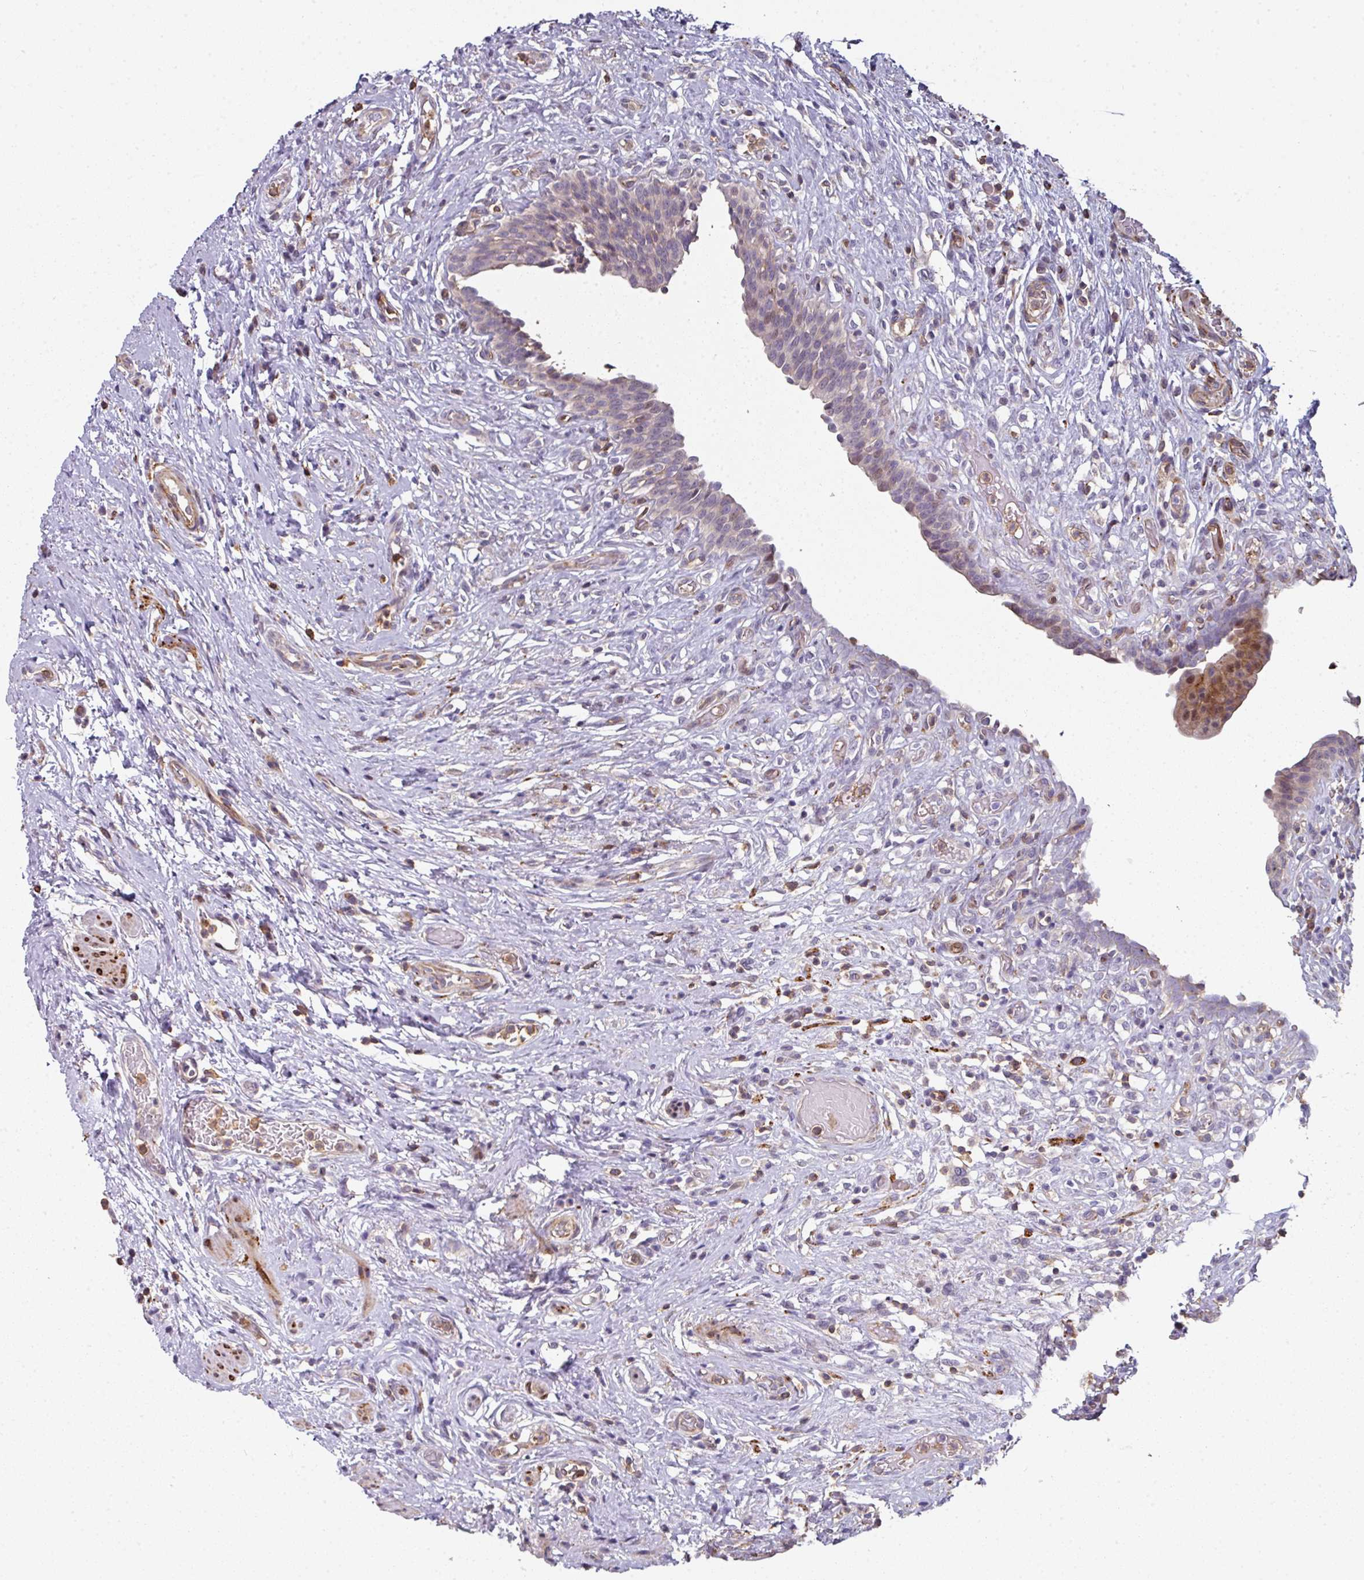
{"staining": {"intensity": "weak", "quantity": "<25%", "location": "nuclear"}, "tissue": "urinary bladder", "cell_type": "Urothelial cells", "image_type": "normal", "snomed": [{"axis": "morphology", "description": "Normal tissue, NOS"}, {"axis": "topography", "description": "Urinary bladder"}], "caption": "This is an IHC image of unremarkable urinary bladder. There is no staining in urothelial cells.", "gene": "BEND5", "patient": {"sex": "male", "age": 71}}